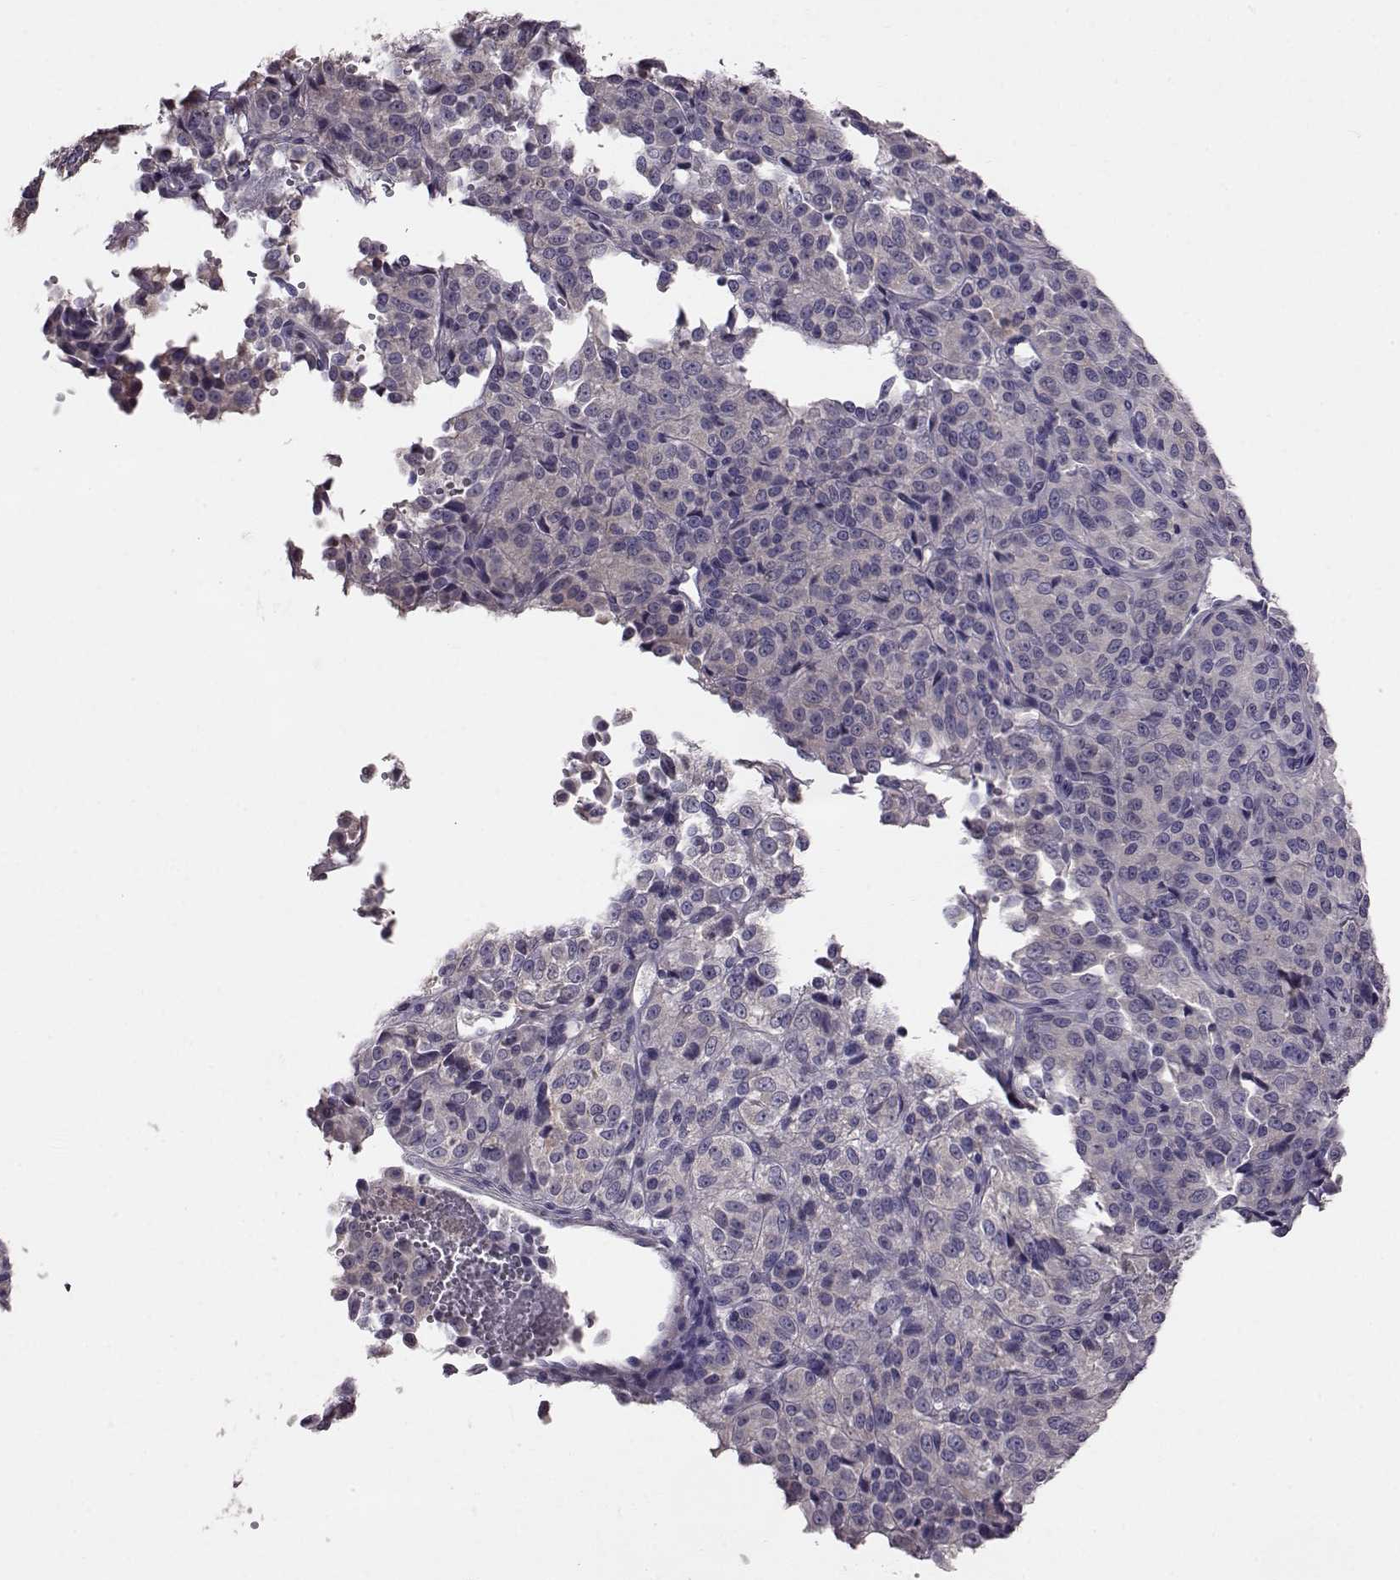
{"staining": {"intensity": "negative", "quantity": "none", "location": "none"}, "tissue": "melanoma", "cell_type": "Tumor cells", "image_type": "cancer", "snomed": [{"axis": "morphology", "description": "Malignant melanoma, Metastatic site"}, {"axis": "topography", "description": "Brain"}], "caption": "This is an IHC photomicrograph of human melanoma. There is no expression in tumor cells.", "gene": "ADGRG2", "patient": {"sex": "female", "age": 56}}